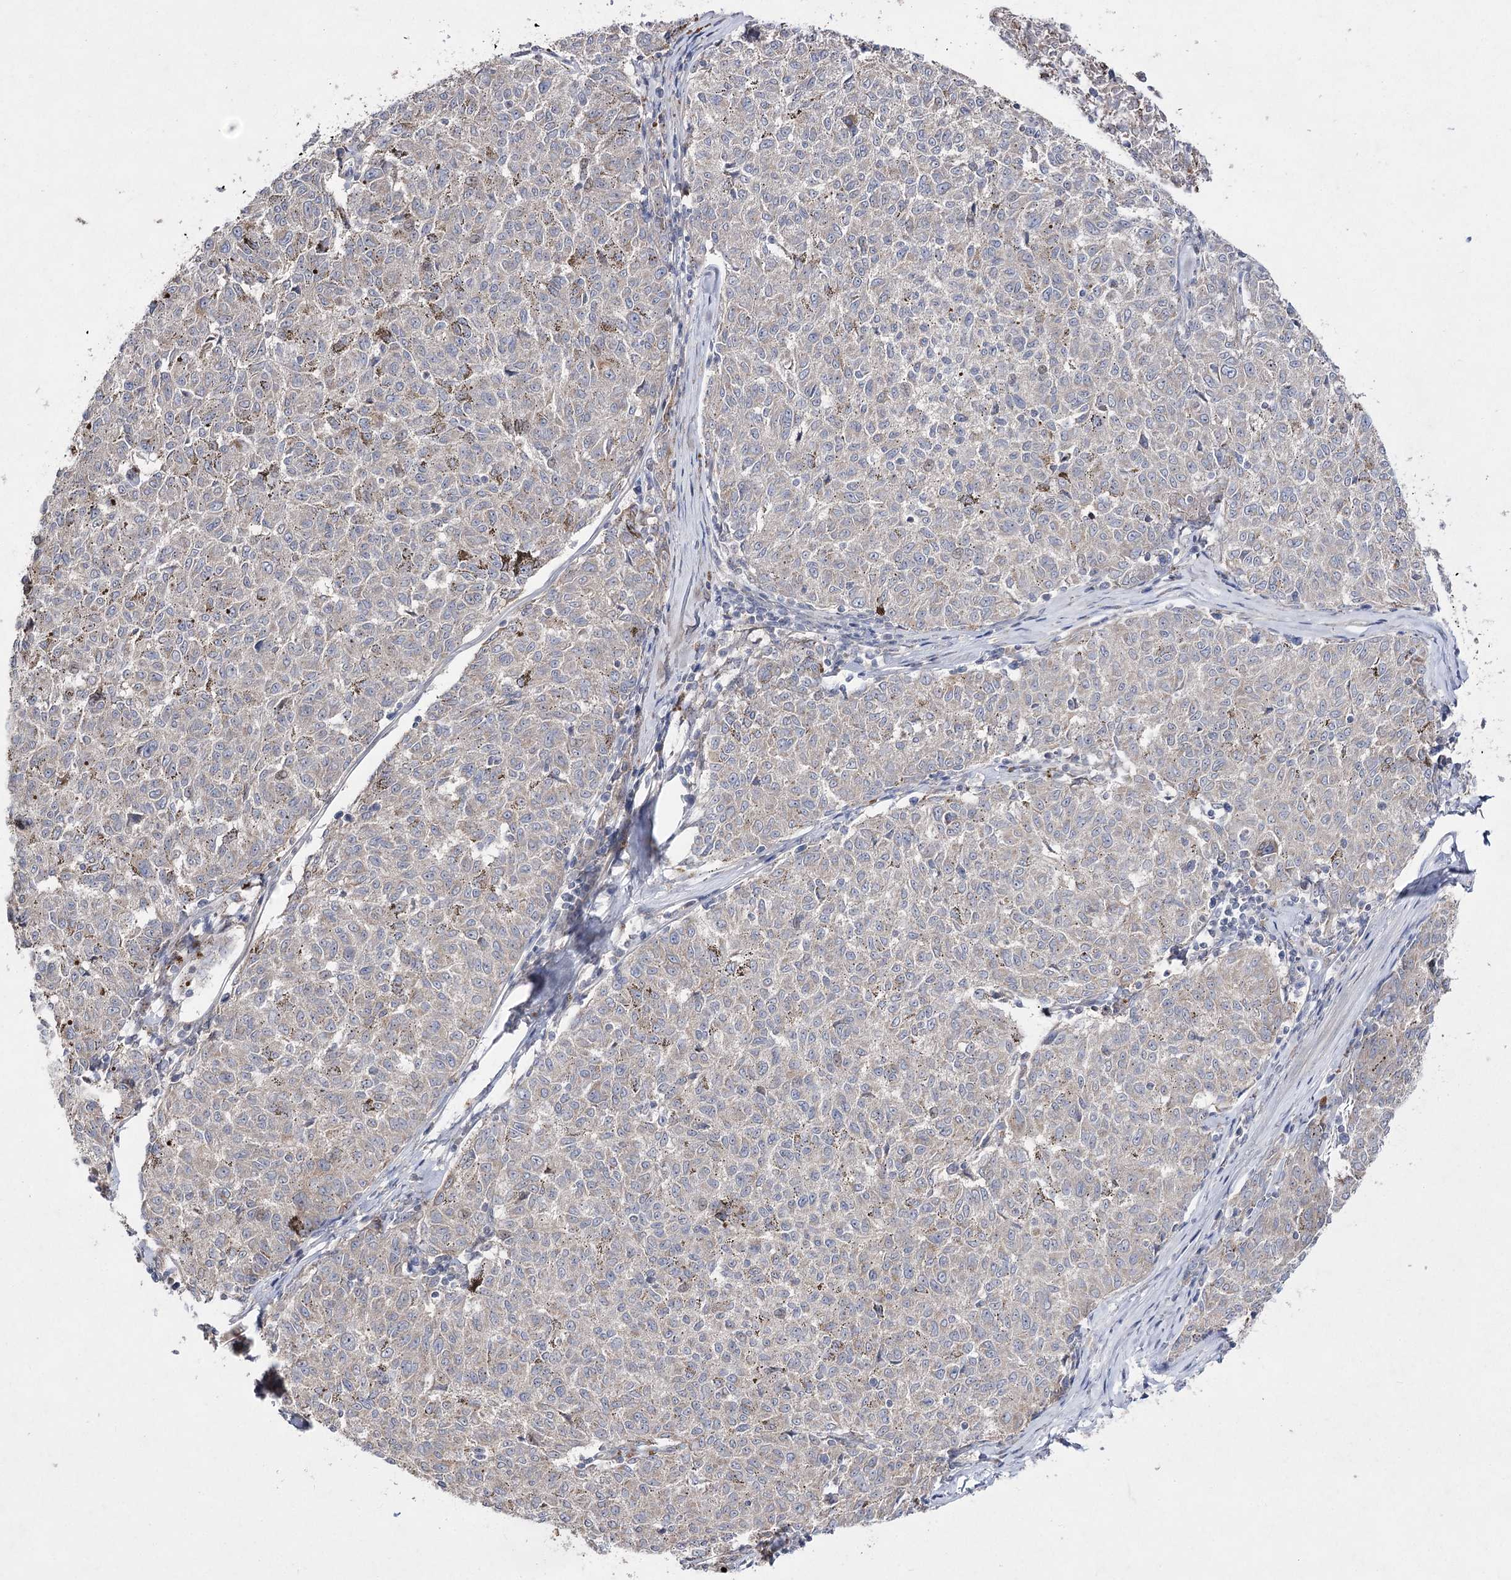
{"staining": {"intensity": "weak", "quantity": "<25%", "location": "cytoplasmic/membranous"}, "tissue": "melanoma", "cell_type": "Tumor cells", "image_type": "cancer", "snomed": [{"axis": "morphology", "description": "Malignant melanoma, NOS"}, {"axis": "topography", "description": "Skin"}], "caption": "Tumor cells show no significant staining in malignant melanoma.", "gene": "FANCL", "patient": {"sex": "female", "age": 72}}